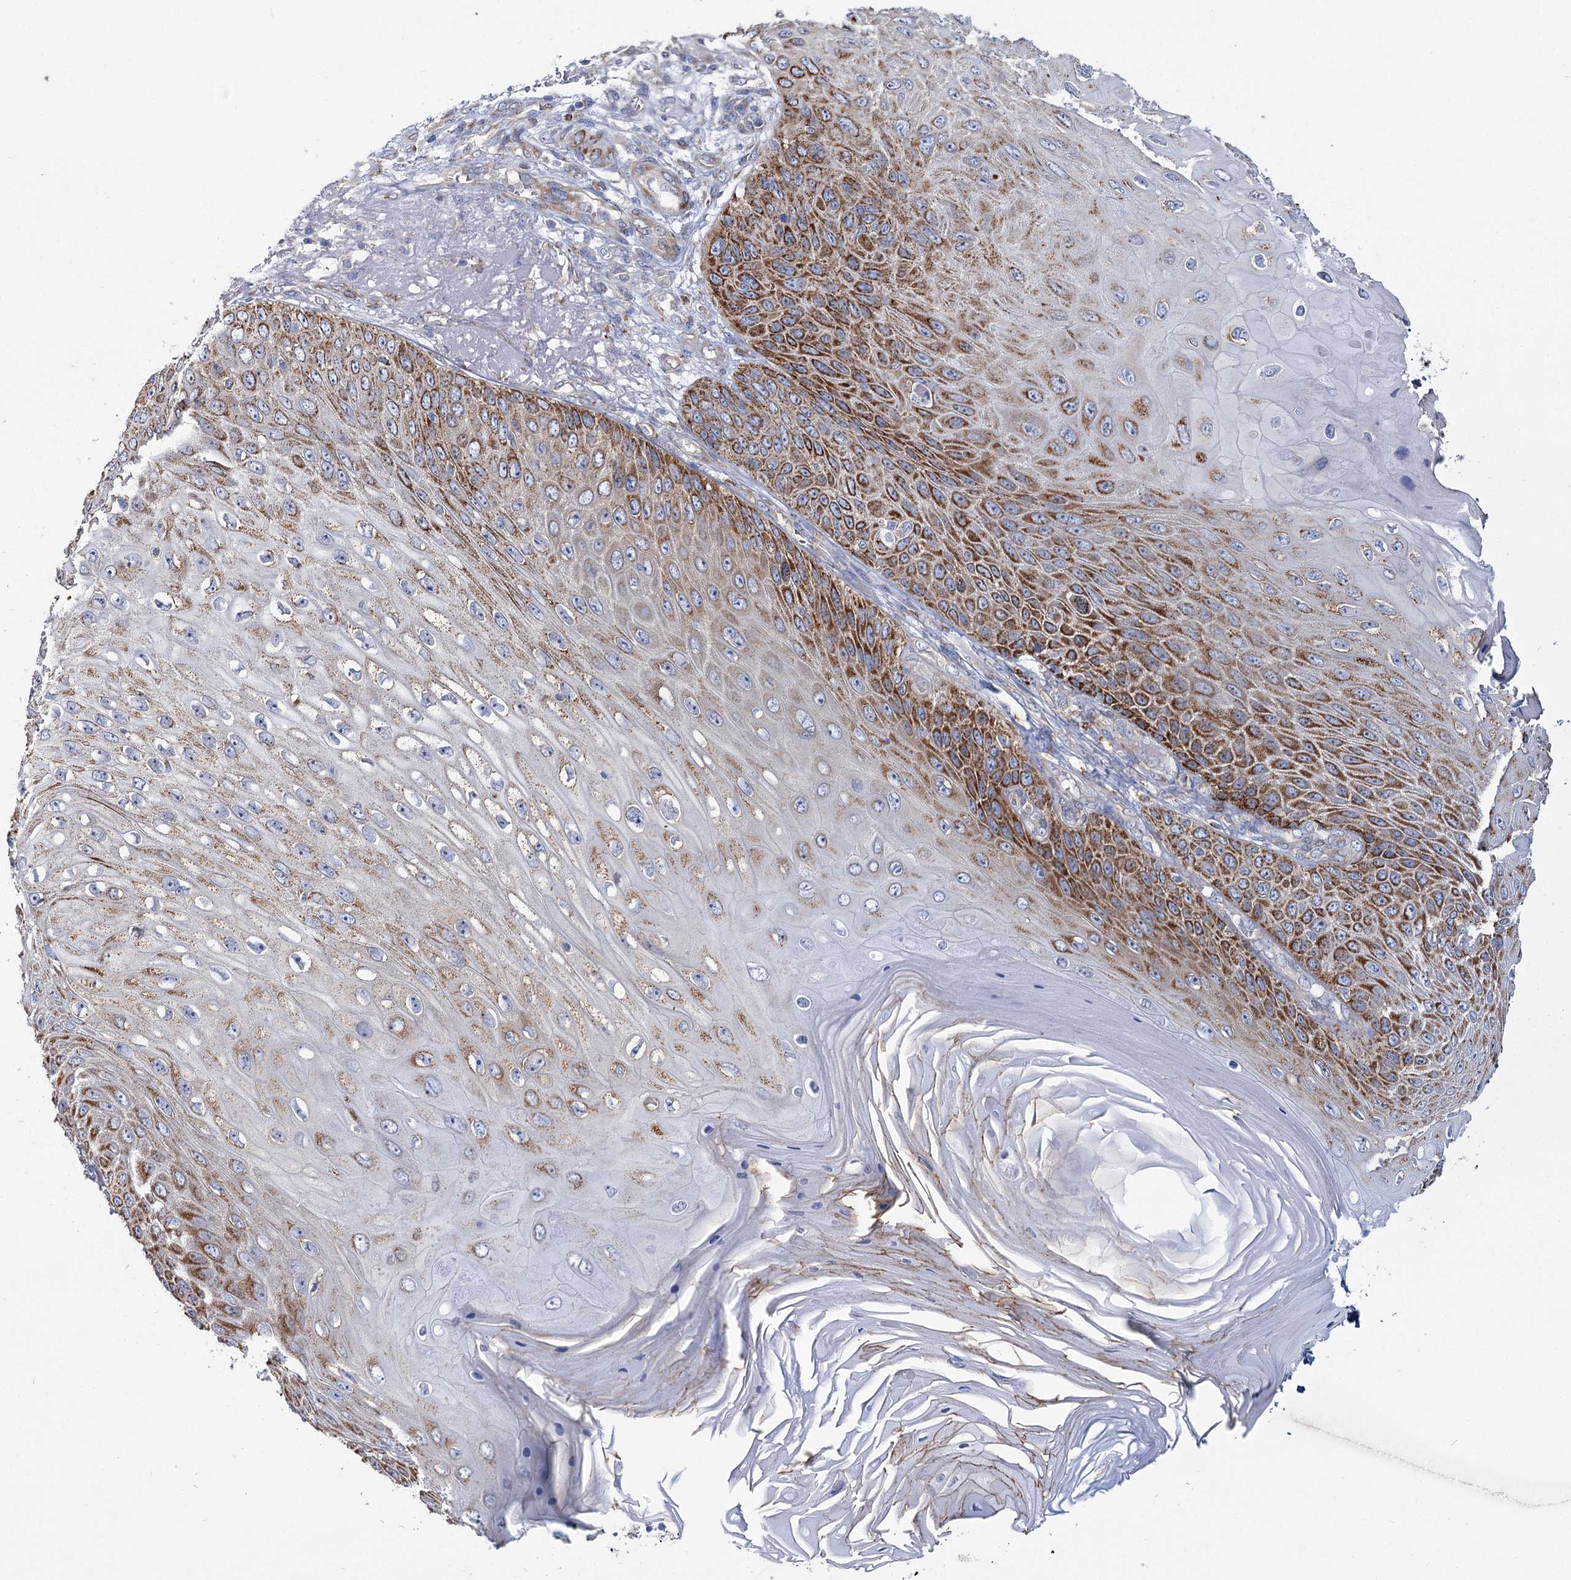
{"staining": {"intensity": "moderate", "quantity": ">75%", "location": "cytoplasmic/membranous"}, "tissue": "skin cancer", "cell_type": "Tumor cells", "image_type": "cancer", "snomed": [{"axis": "morphology", "description": "Squamous cell carcinoma, NOS"}, {"axis": "topography", "description": "Skin"}], "caption": "A high-resolution image shows immunohistochemistry staining of skin squamous cell carcinoma, which reveals moderate cytoplasmic/membranous positivity in about >75% of tumor cells.", "gene": "THUMPD3", "patient": {"sex": "female", "age": 88}}